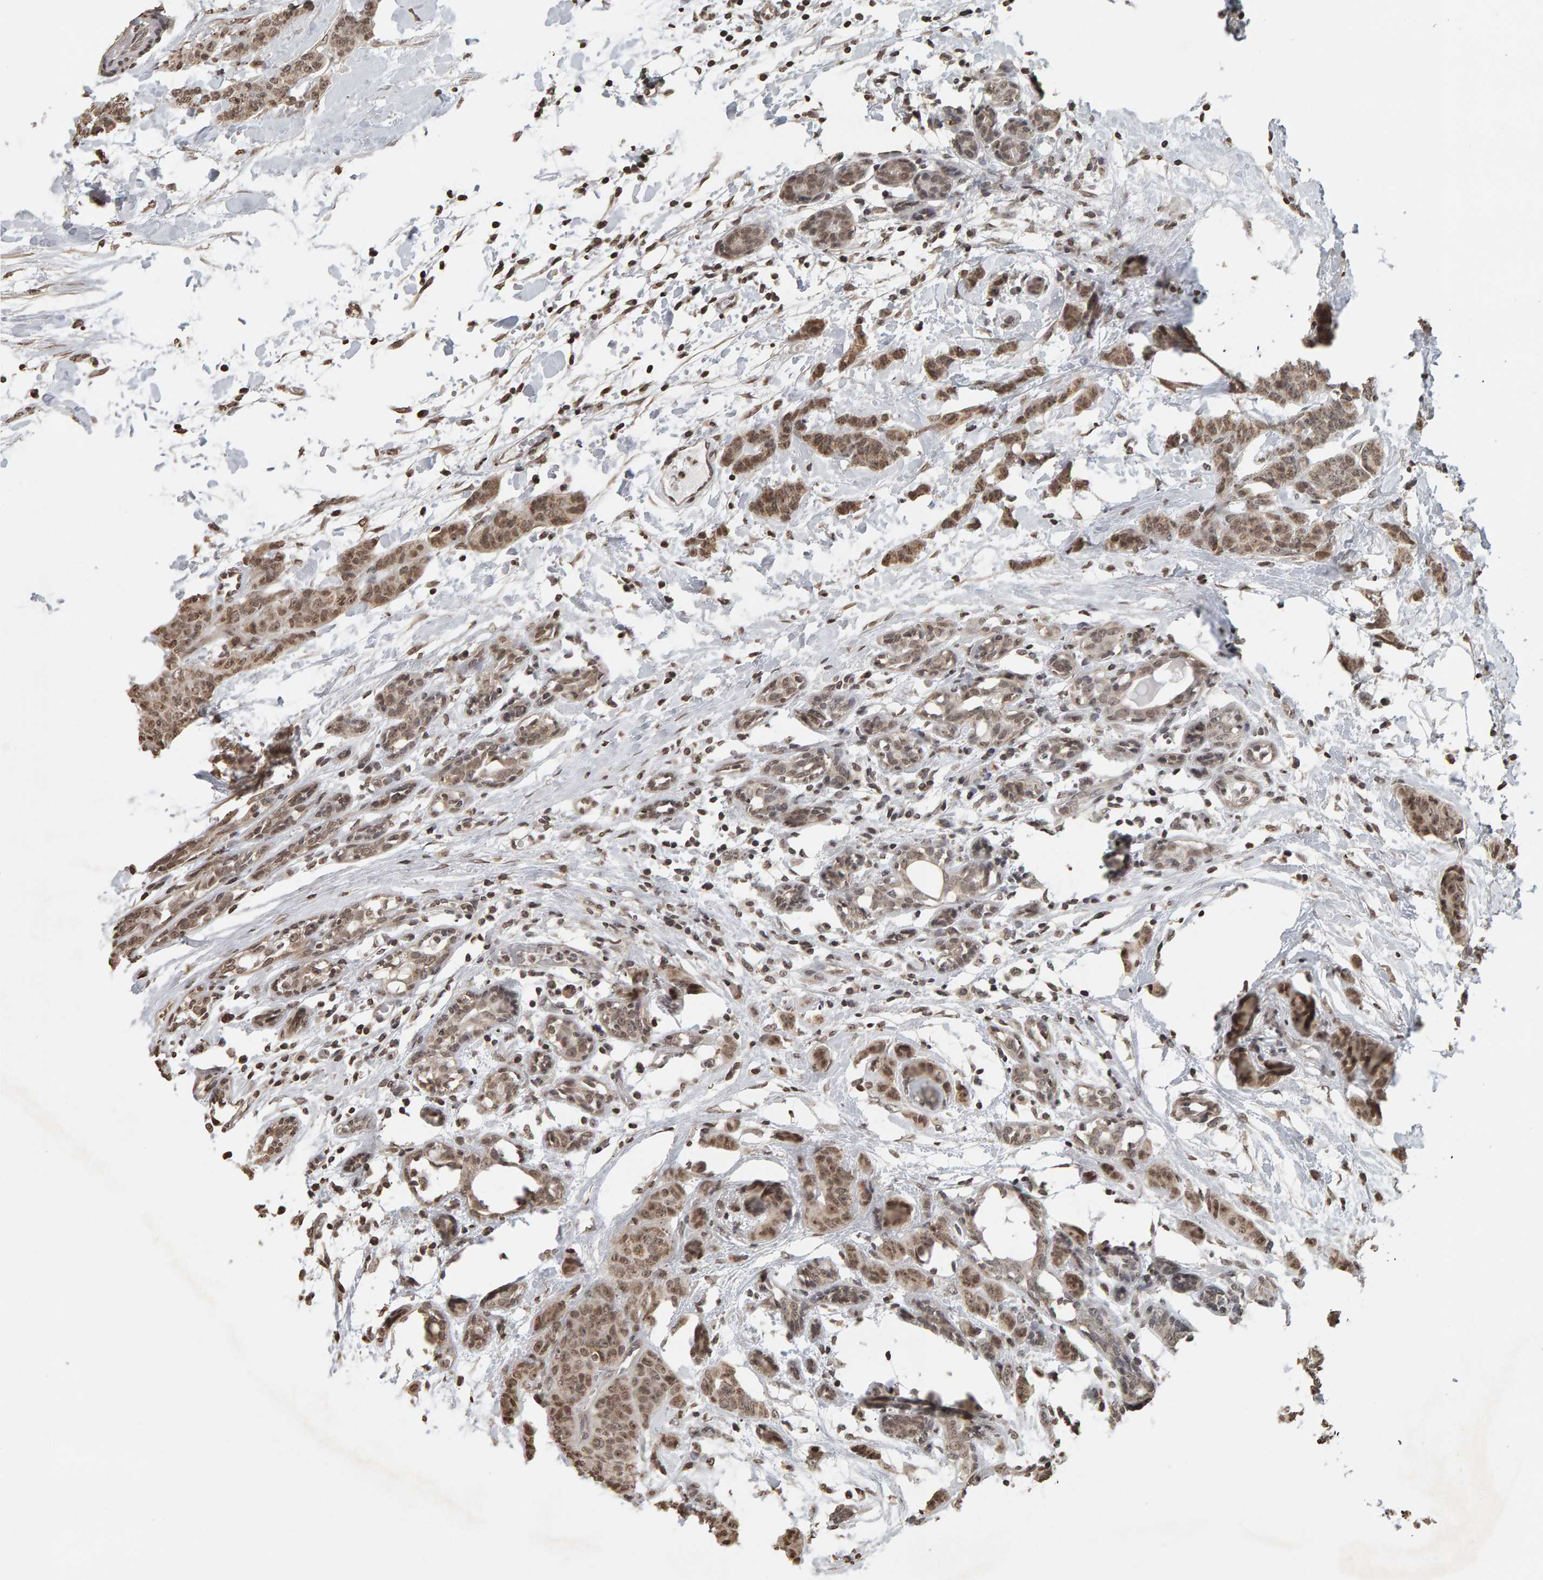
{"staining": {"intensity": "moderate", "quantity": ">75%", "location": "cytoplasmic/membranous,nuclear"}, "tissue": "breast cancer", "cell_type": "Tumor cells", "image_type": "cancer", "snomed": [{"axis": "morphology", "description": "Normal tissue, NOS"}, {"axis": "morphology", "description": "Duct carcinoma"}, {"axis": "topography", "description": "Breast"}], "caption": "About >75% of tumor cells in breast cancer demonstrate moderate cytoplasmic/membranous and nuclear protein positivity as visualized by brown immunohistochemical staining.", "gene": "AFF4", "patient": {"sex": "female", "age": 40}}